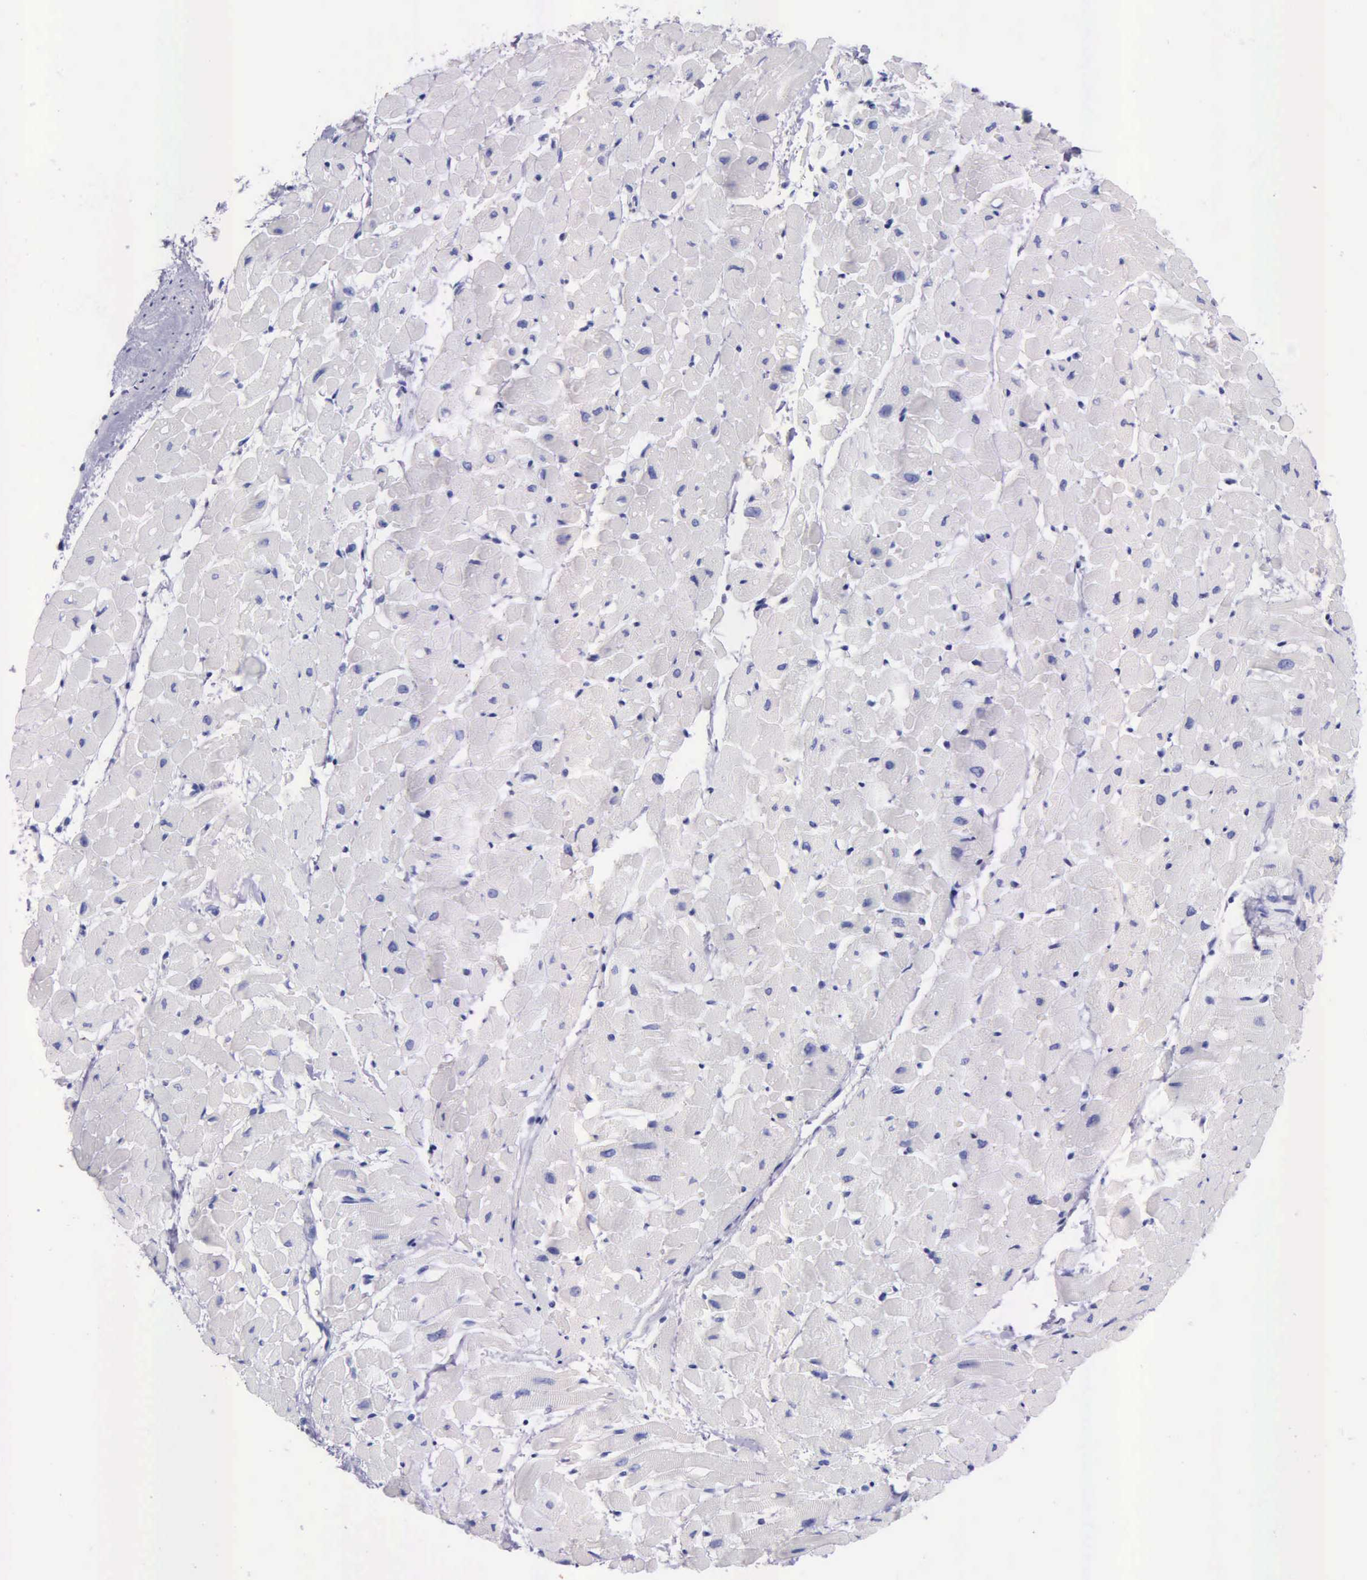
{"staining": {"intensity": "negative", "quantity": "none", "location": "none"}, "tissue": "heart muscle", "cell_type": "Cardiomyocytes", "image_type": "normal", "snomed": [{"axis": "morphology", "description": "Normal tissue, NOS"}, {"axis": "topography", "description": "Heart"}], "caption": "Human heart muscle stained for a protein using immunohistochemistry exhibits no expression in cardiomyocytes.", "gene": "KLK2", "patient": {"sex": "male", "age": 45}}